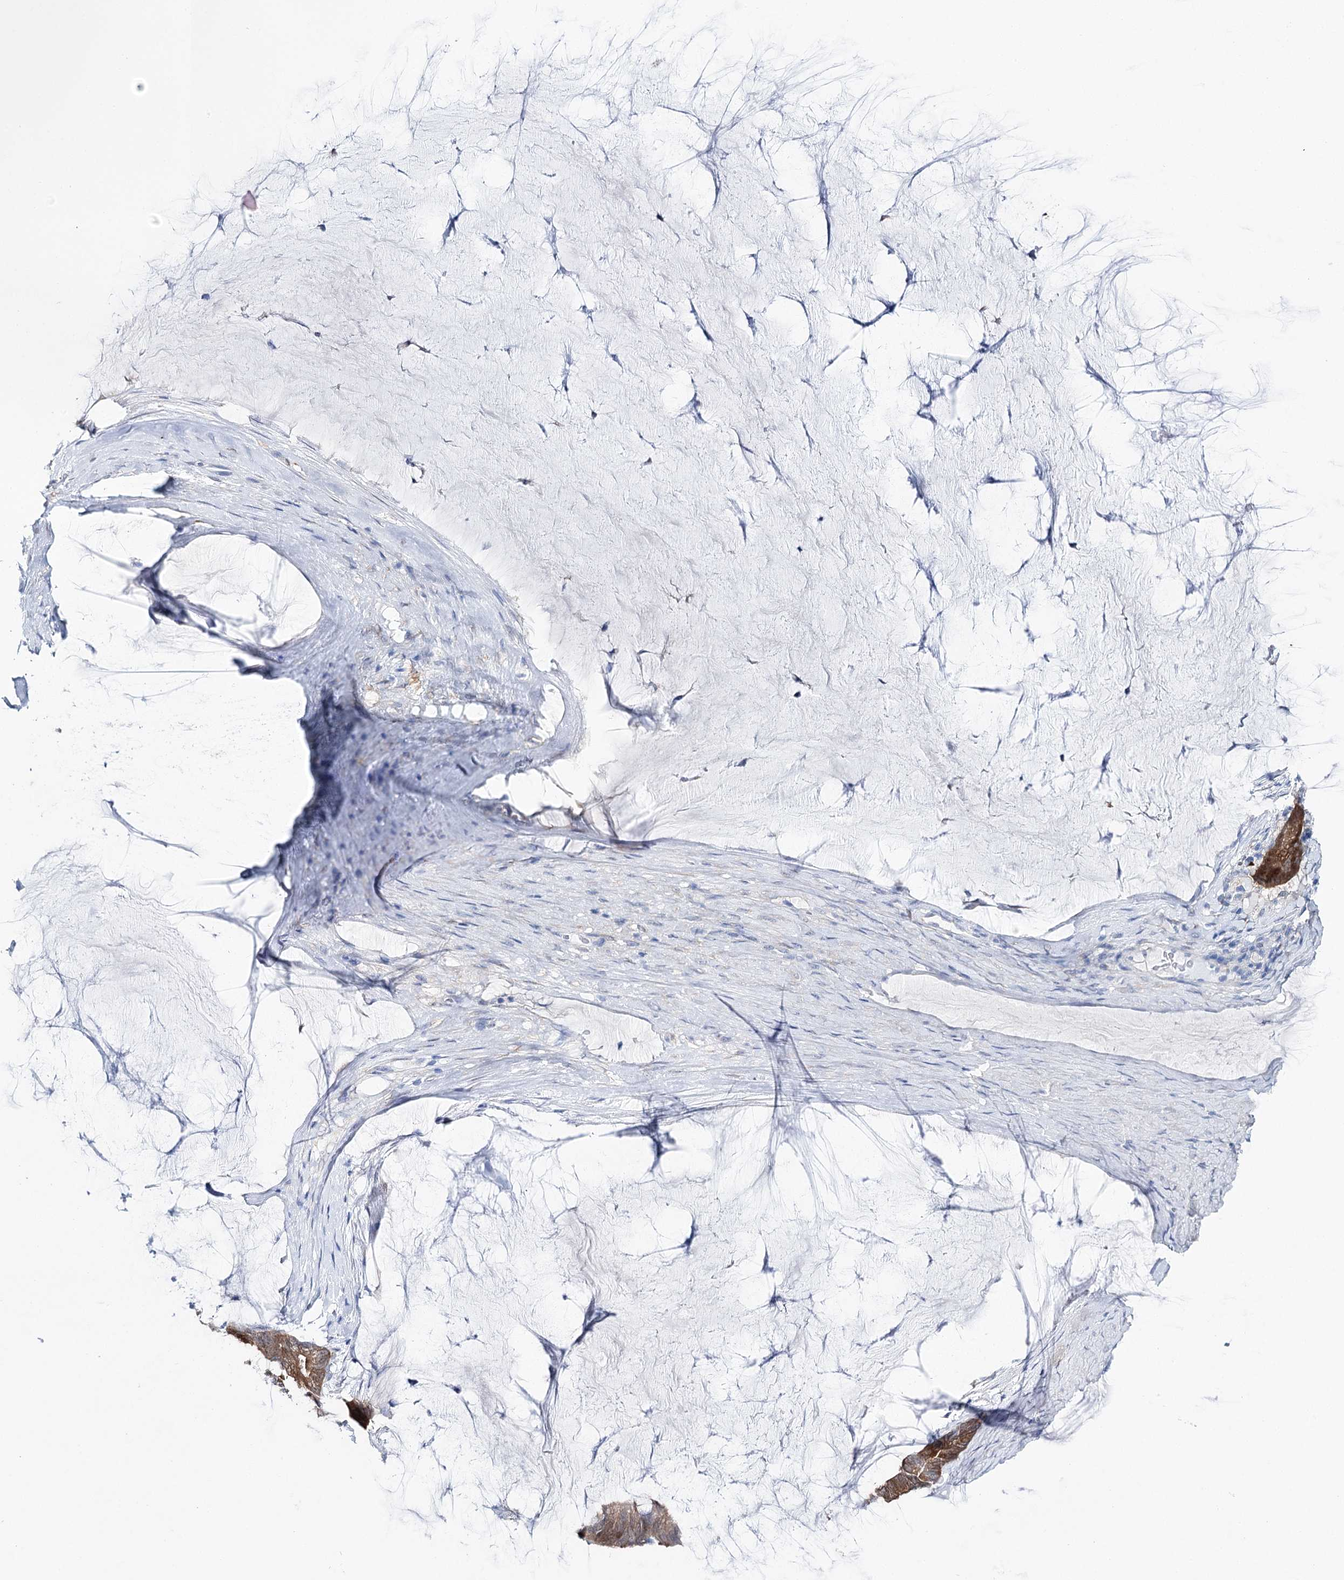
{"staining": {"intensity": "strong", "quantity": ">75%", "location": "cytoplasmic/membranous"}, "tissue": "ovarian cancer", "cell_type": "Tumor cells", "image_type": "cancer", "snomed": [{"axis": "morphology", "description": "Cystadenocarcinoma, mucinous, NOS"}, {"axis": "topography", "description": "Ovary"}], "caption": "Immunohistochemical staining of human mucinous cystadenocarcinoma (ovarian) reveals high levels of strong cytoplasmic/membranous protein positivity in about >75% of tumor cells.", "gene": "UGDH", "patient": {"sex": "female", "age": 61}}